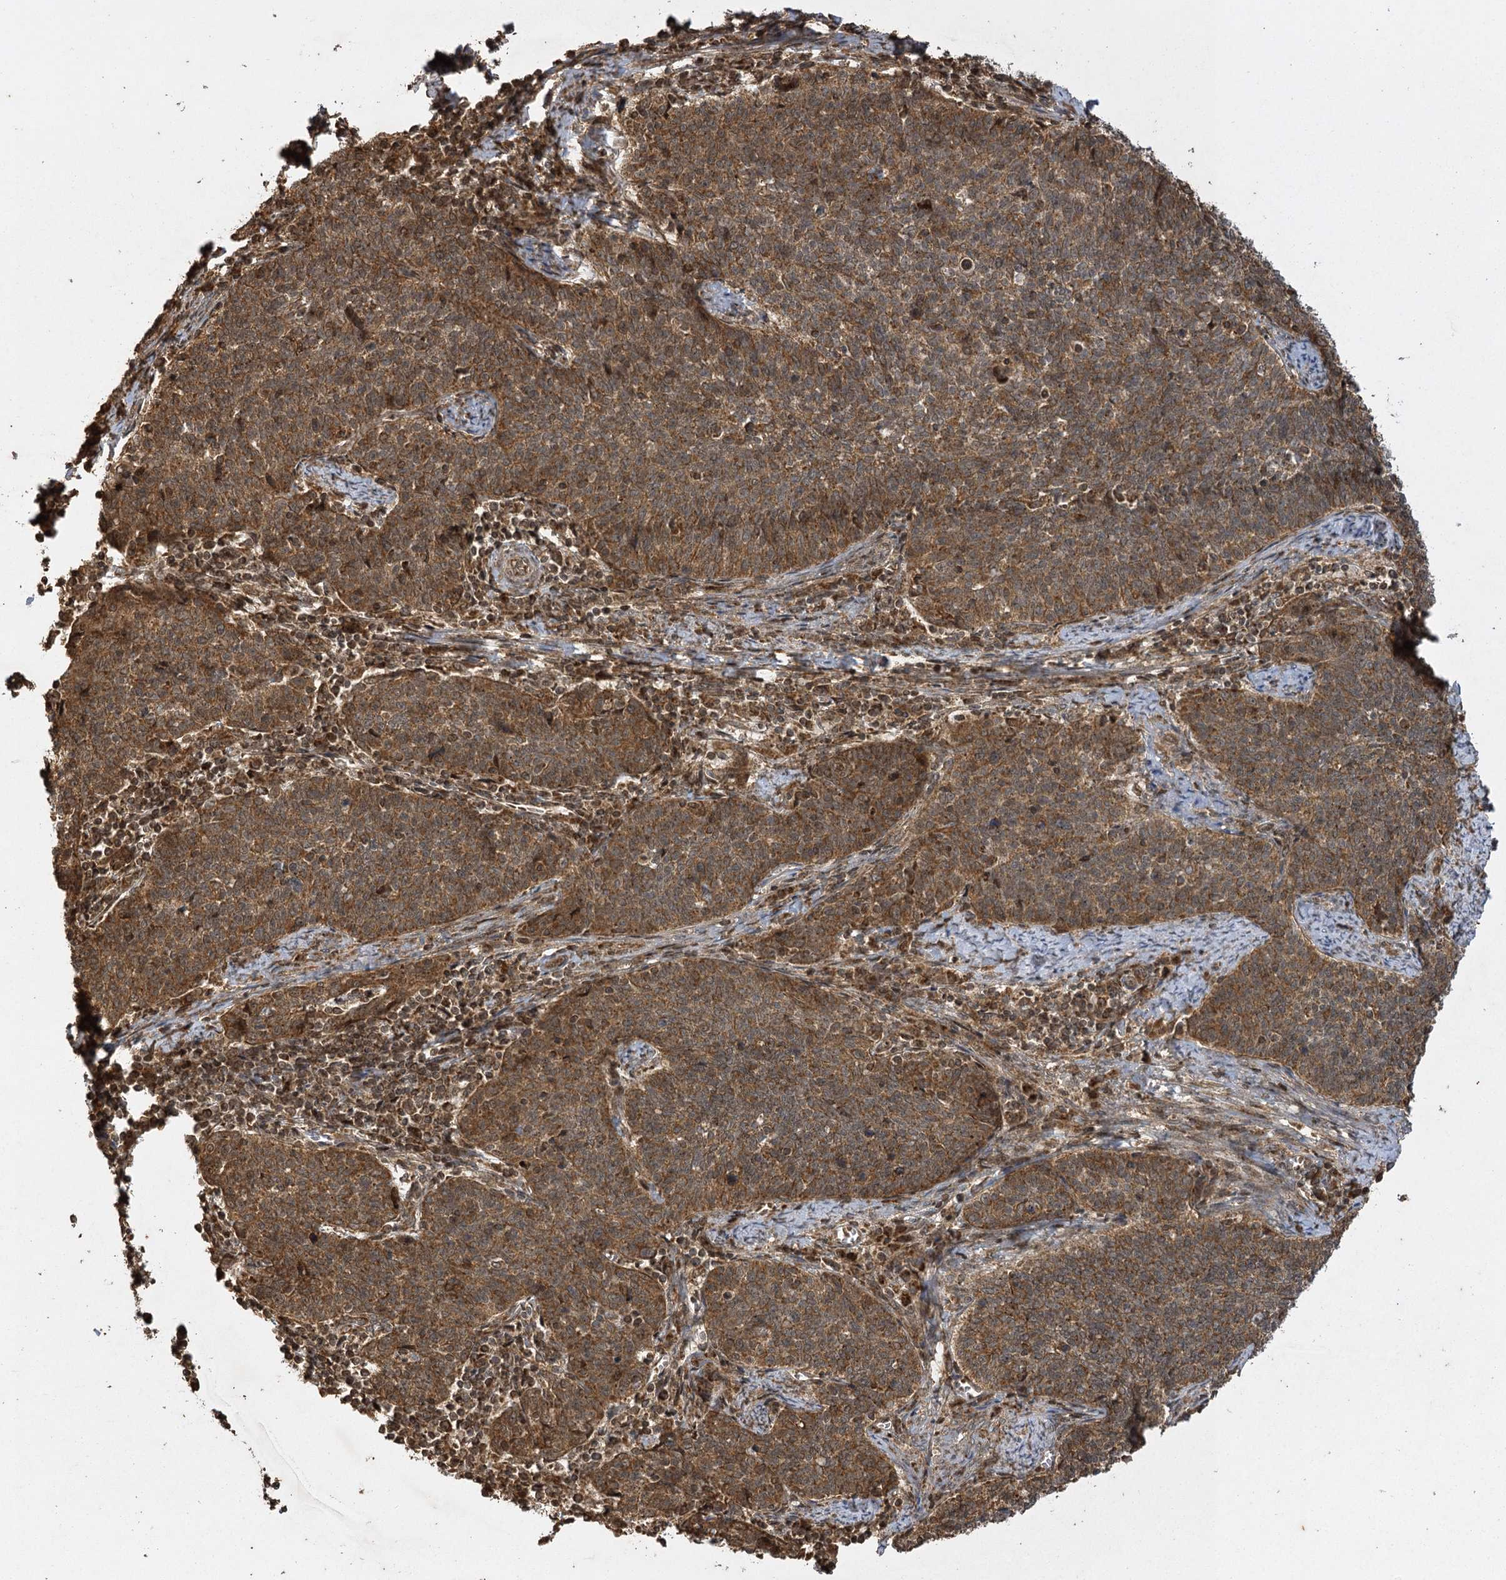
{"staining": {"intensity": "strong", "quantity": ">75%", "location": "cytoplasmic/membranous"}, "tissue": "cervical cancer", "cell_type": "Tumor cells", "image_type": "cancer", "snomed": [{"axis": "morphology", "description": "Squamous cell carcinoma, NOS"}, {"axis": "topography", "description": "Cervix"}], "caption": "Immunohistochemical staining of cervical squamous cell carcinoma demonstrates strong cytoplasmic/membranous protein positivity in about >75% of tumor cells. The protein of interest is stained brown, and the nuclei are stained in blue (DAB IHC with brightfield microscopy, high magnification).", "gene": "IL11RA", "patient": {"sex": "female", "age": 39}}